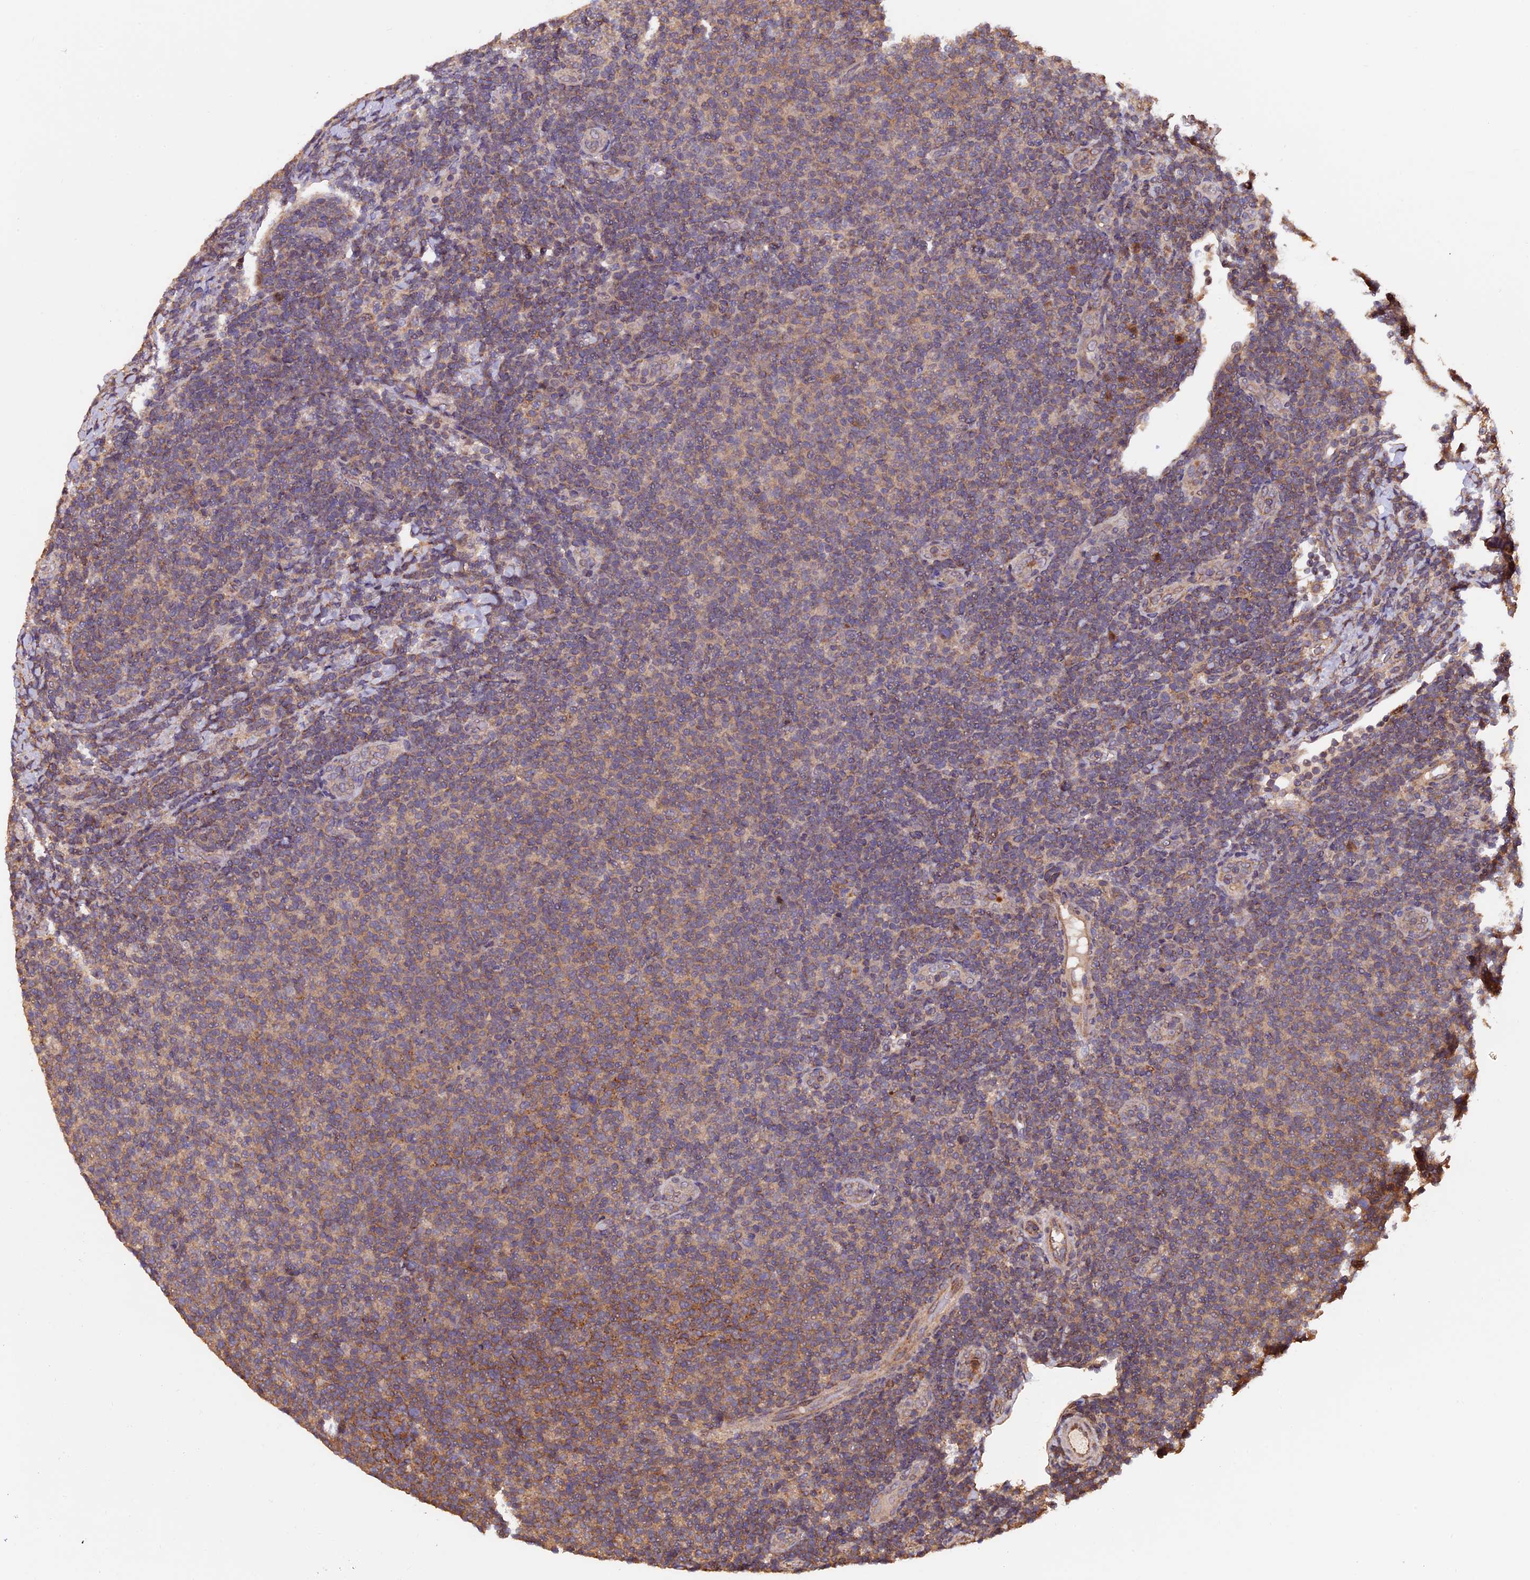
{"staining": {"intensity": "weak", "quantity": ">75%", "location": "cytoplasmic/membranous"}, "tissue": "lymphoma", "cell_type": "Tumor cells", "image_type": "cancer", "snomed": [{"axis": "morphology", "description": "Malignant lymphoma, non-Hodgkin's type, Low grade"}, {"axis": "topography", "description": "Lymph node"}], "caption": "An image showing weak cytoplasmic/membranous positivity in about >75% of tumor cells in lymphoma, as visualized by brown immunohistochemical staining.", "gene": "PKD2L2", "patient": {"sex": "male", "age": 66}}